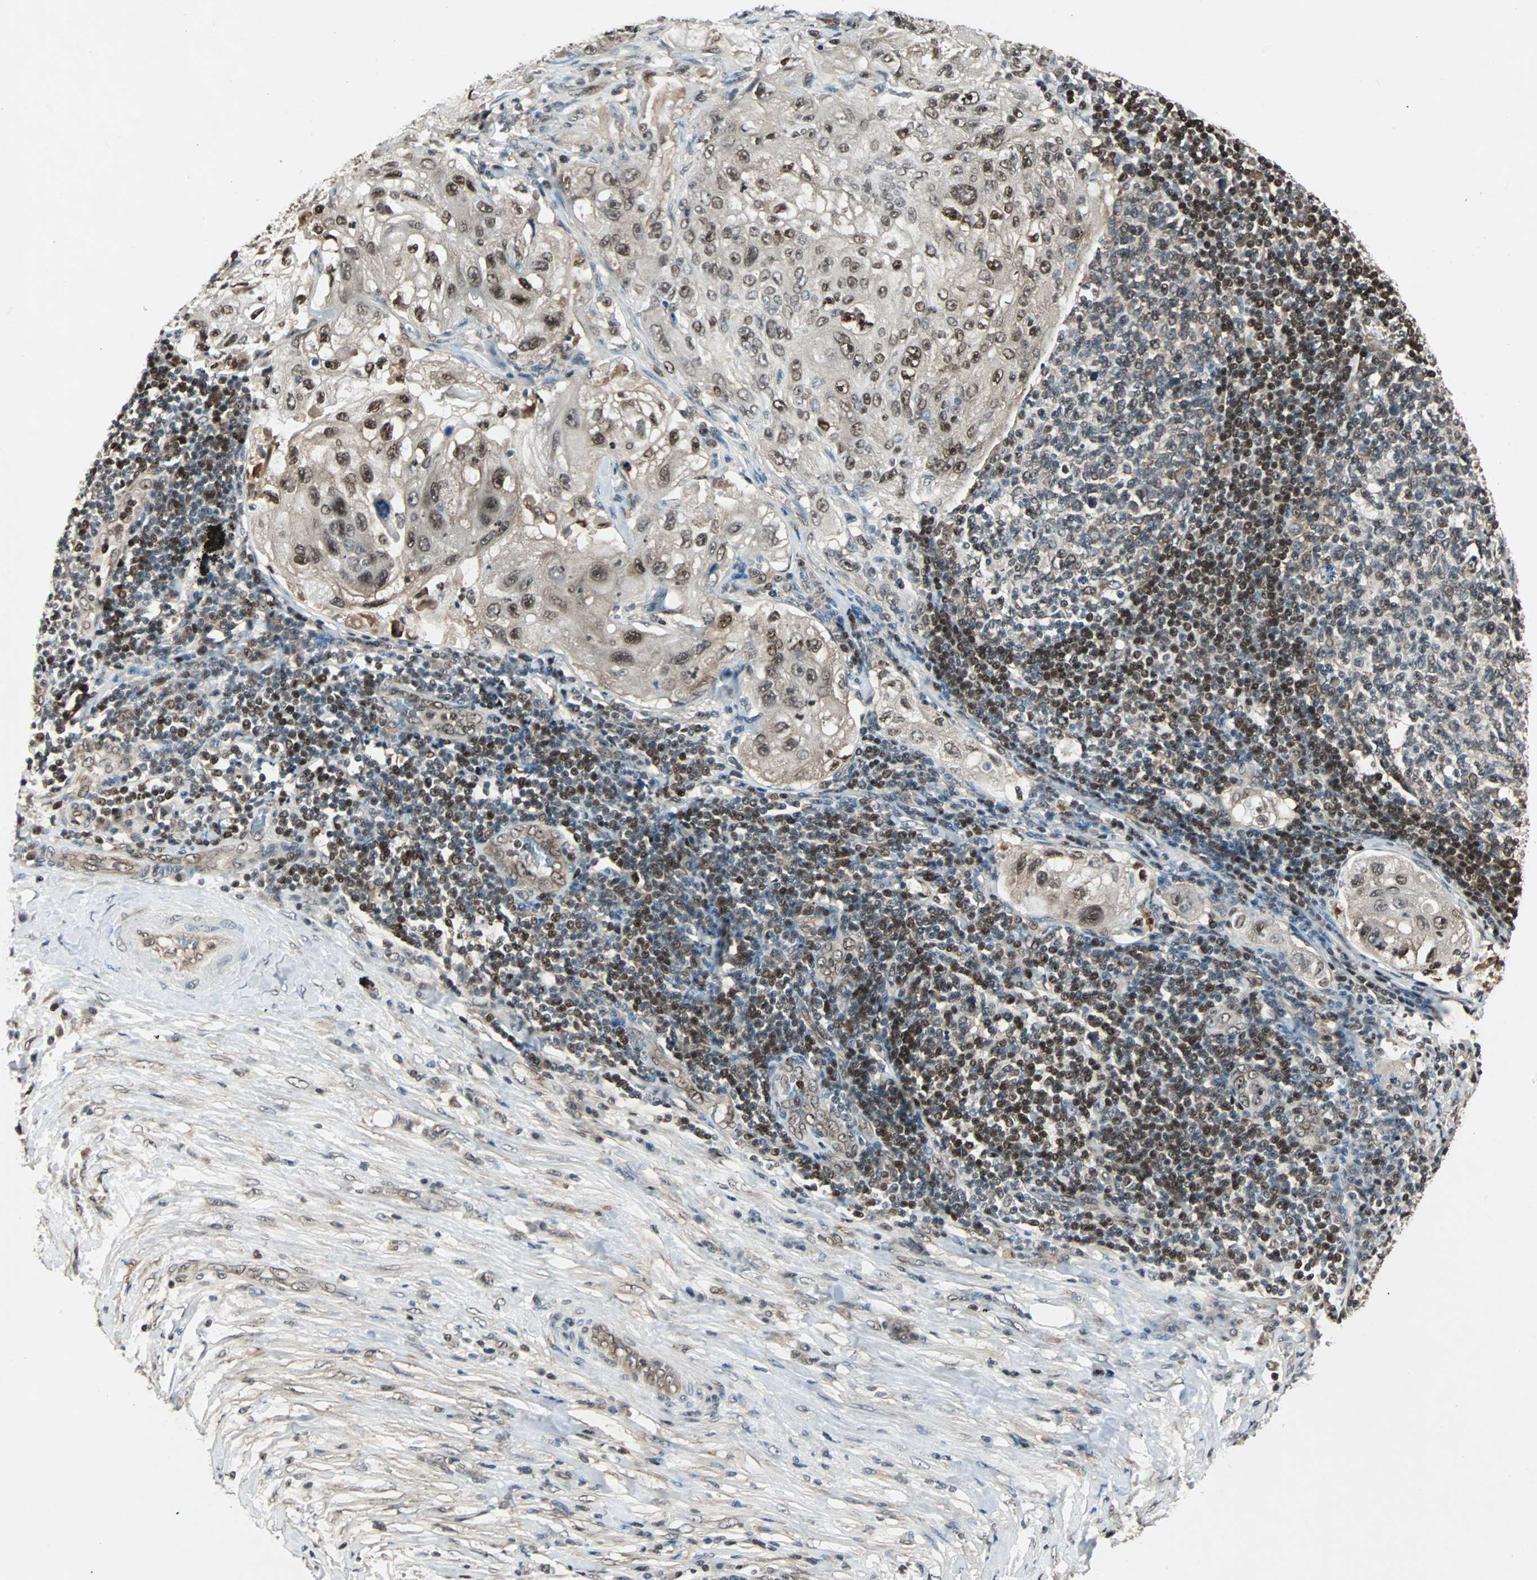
{"staining": {"intensity": "moderate", "quantity": ">75%", "location": "nuclear"}, "tissue": "lung cancer", "cell_type": "Tumor cells", "image_type": "cancer", "snomed": [{"axis": "morphology", "description": "Inflammation, NOS"}, {"axis": "morphology", "description": "Squamous cell carcinoma, NOS"}, {"axis": "topography", "description": "Lymph node"}, {"axis": "topography", "description": "Soft tissue"}, {"axis": "topography", "description": "Lung"}], "caption": "Human lung cancer (squamous cell carcinoma) stained for a protein (brown) exhibits moderate nuclear positive staining in about >75% of tumor cells.", "gene": "ACLY", "patient": {"sex": "male", "age": 66}}